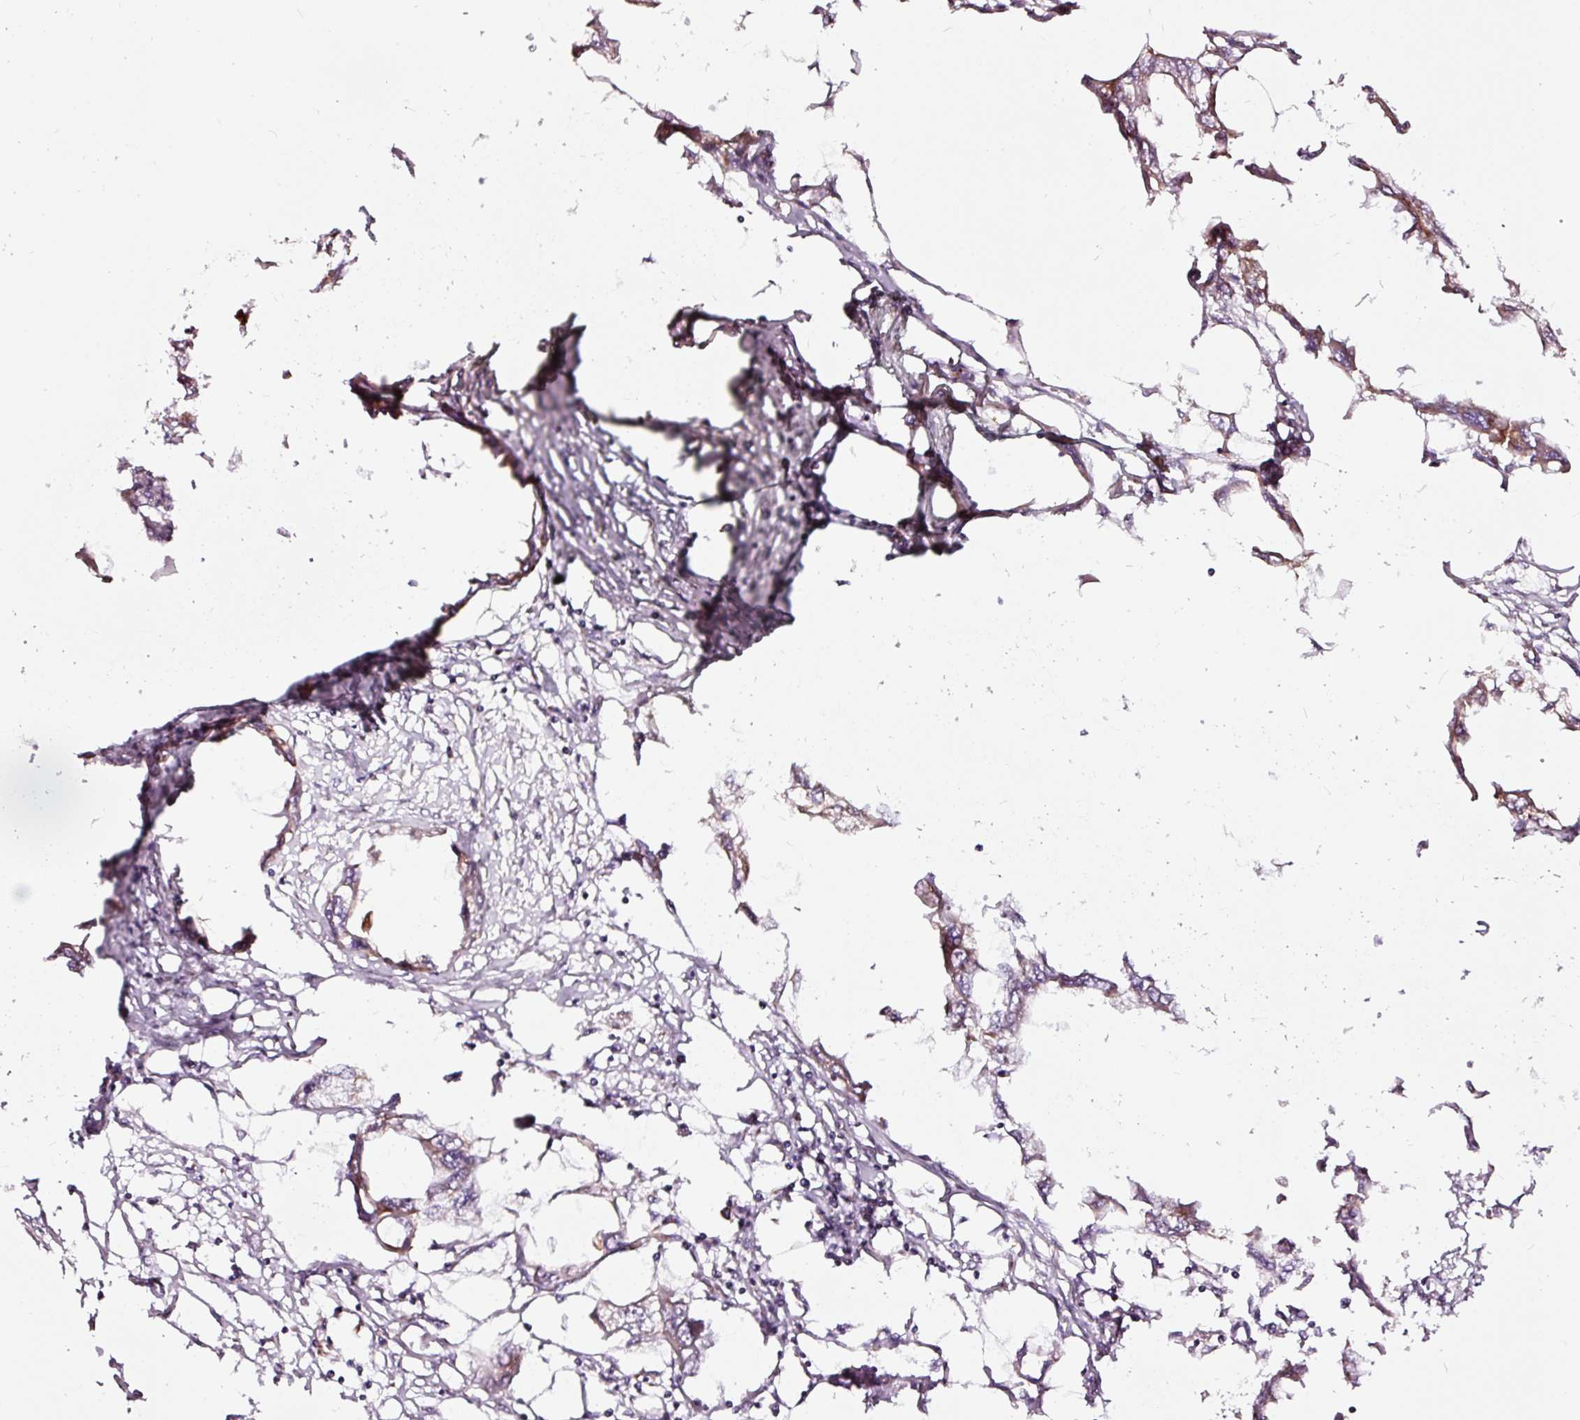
{"staining": {"intensity": "weak", "quantity": "25%-75%", "location": "cytoplasmic/membranous"}, "tissue": "endometrial cancer", "cell_type": "Tumor cells", "image_type": "cancer", "snomed": [{"axis": "morphology", "description": "Adenocarcinoma, NOS"}, {"axis": "morphology", "description": "Adenocarcinoma, metastatic, NOS"}, {"axis": "topography", "description": "Adipose tissue"}, {"axis": "topography", "description": "Endometrium"}], "caption": "Endometrial cancer stained with a protein marker shows weak staining in tumor cells.", "gene": "TPM1", "patient": {"sex": "female", "age": 67}}